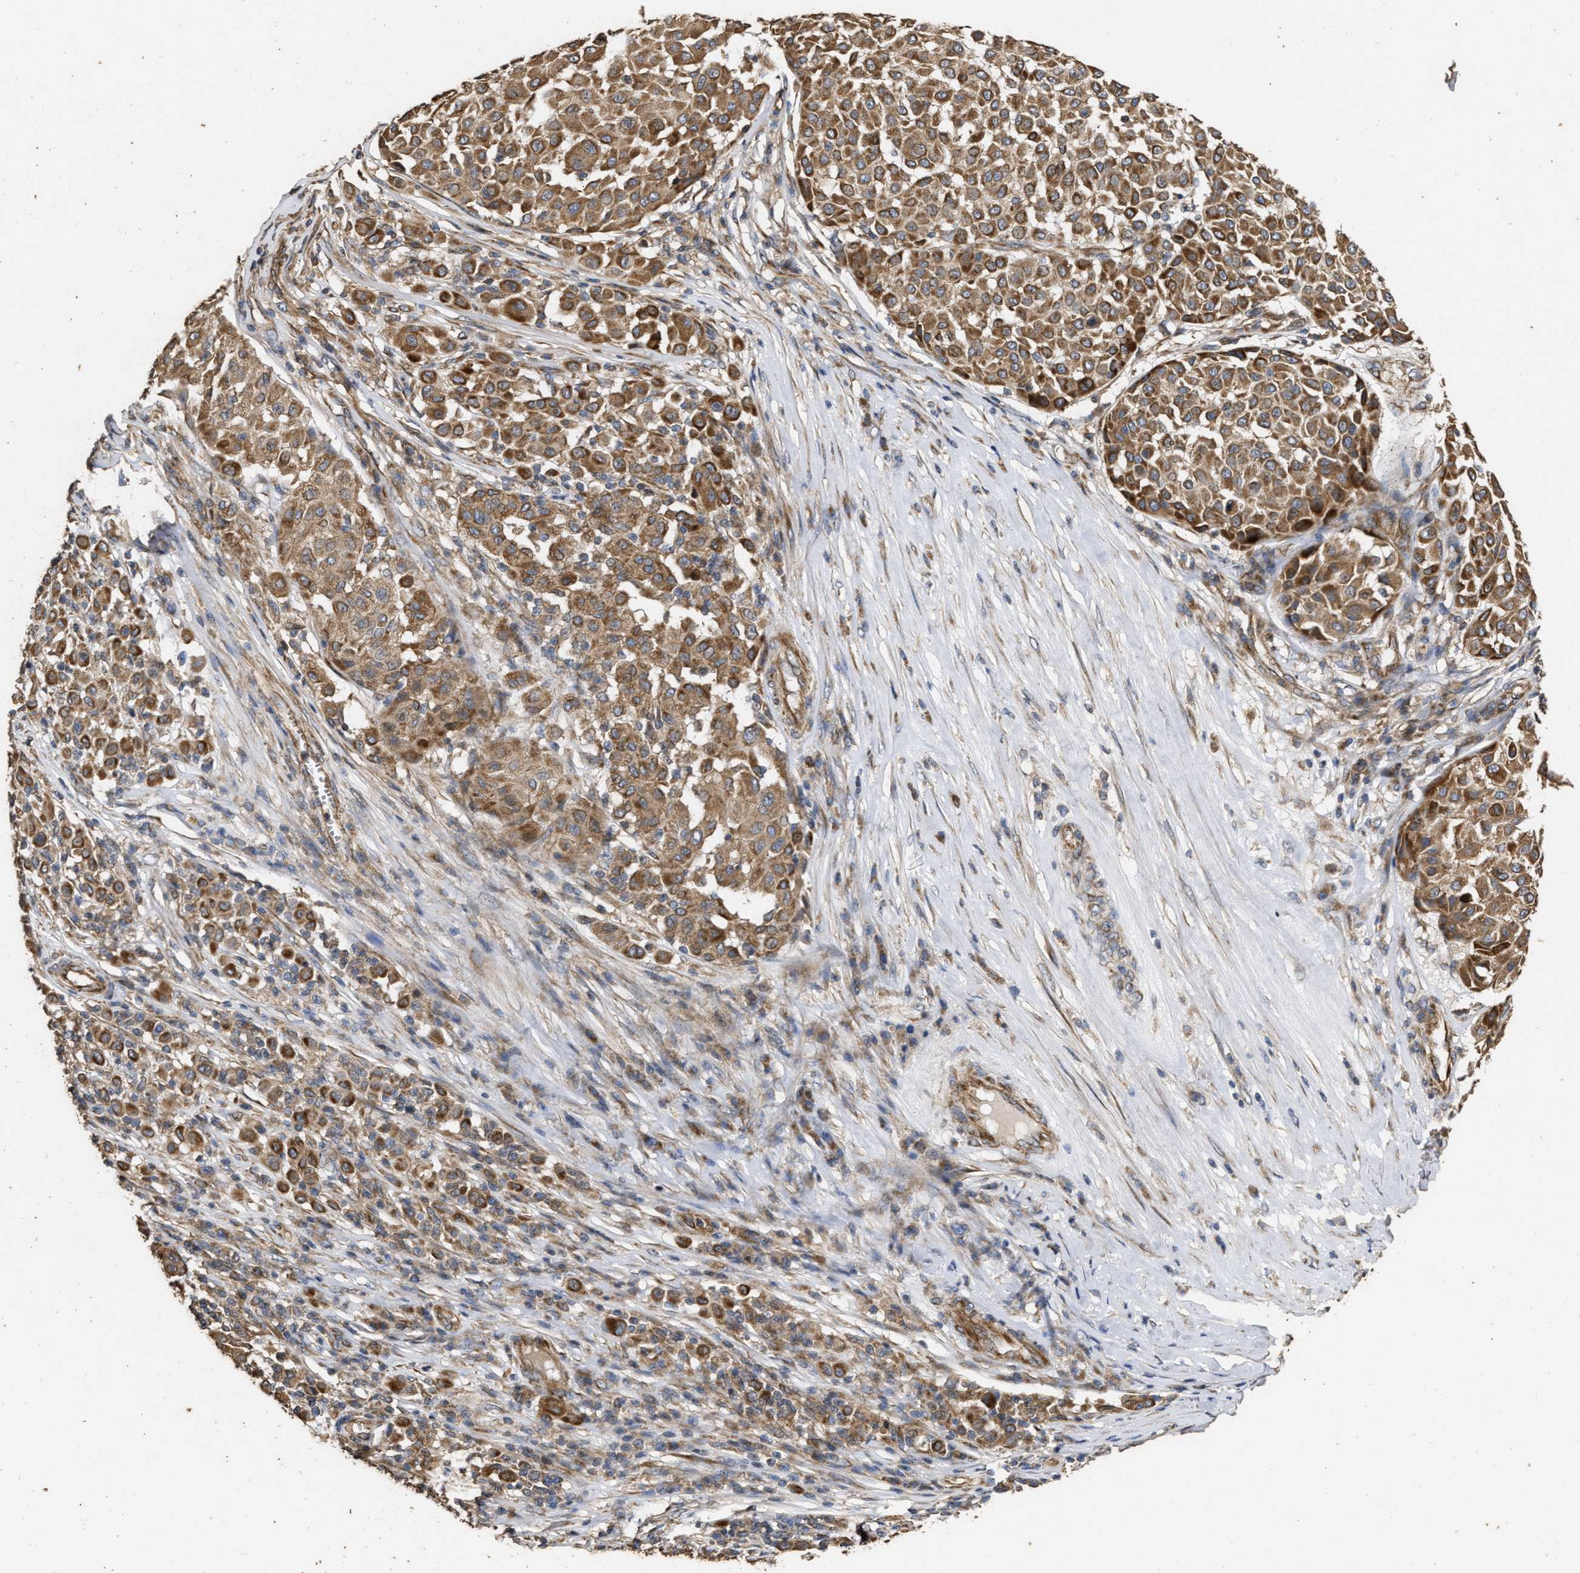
{"staining": {"intensity": "moderate", "quantity": ">75%", "location": "cytoplasmic/membranous"}, "tissue": "melanoma", "cell_type": "Tumor cells", "image_type": "cancer", "snomed": [{"axis": "morphology", "description": "Malignant melanoma, Metastatic site"}, {"axis": "topography", "description": "Soft tissue"}], "caption": "A histopathology image of human melanoma stained for a protein reveals moderate cytoplasmic/membranous brown staining in tumor cells.", "gene": "NAV1", "patient": {"sex": "male", "age": 41}}